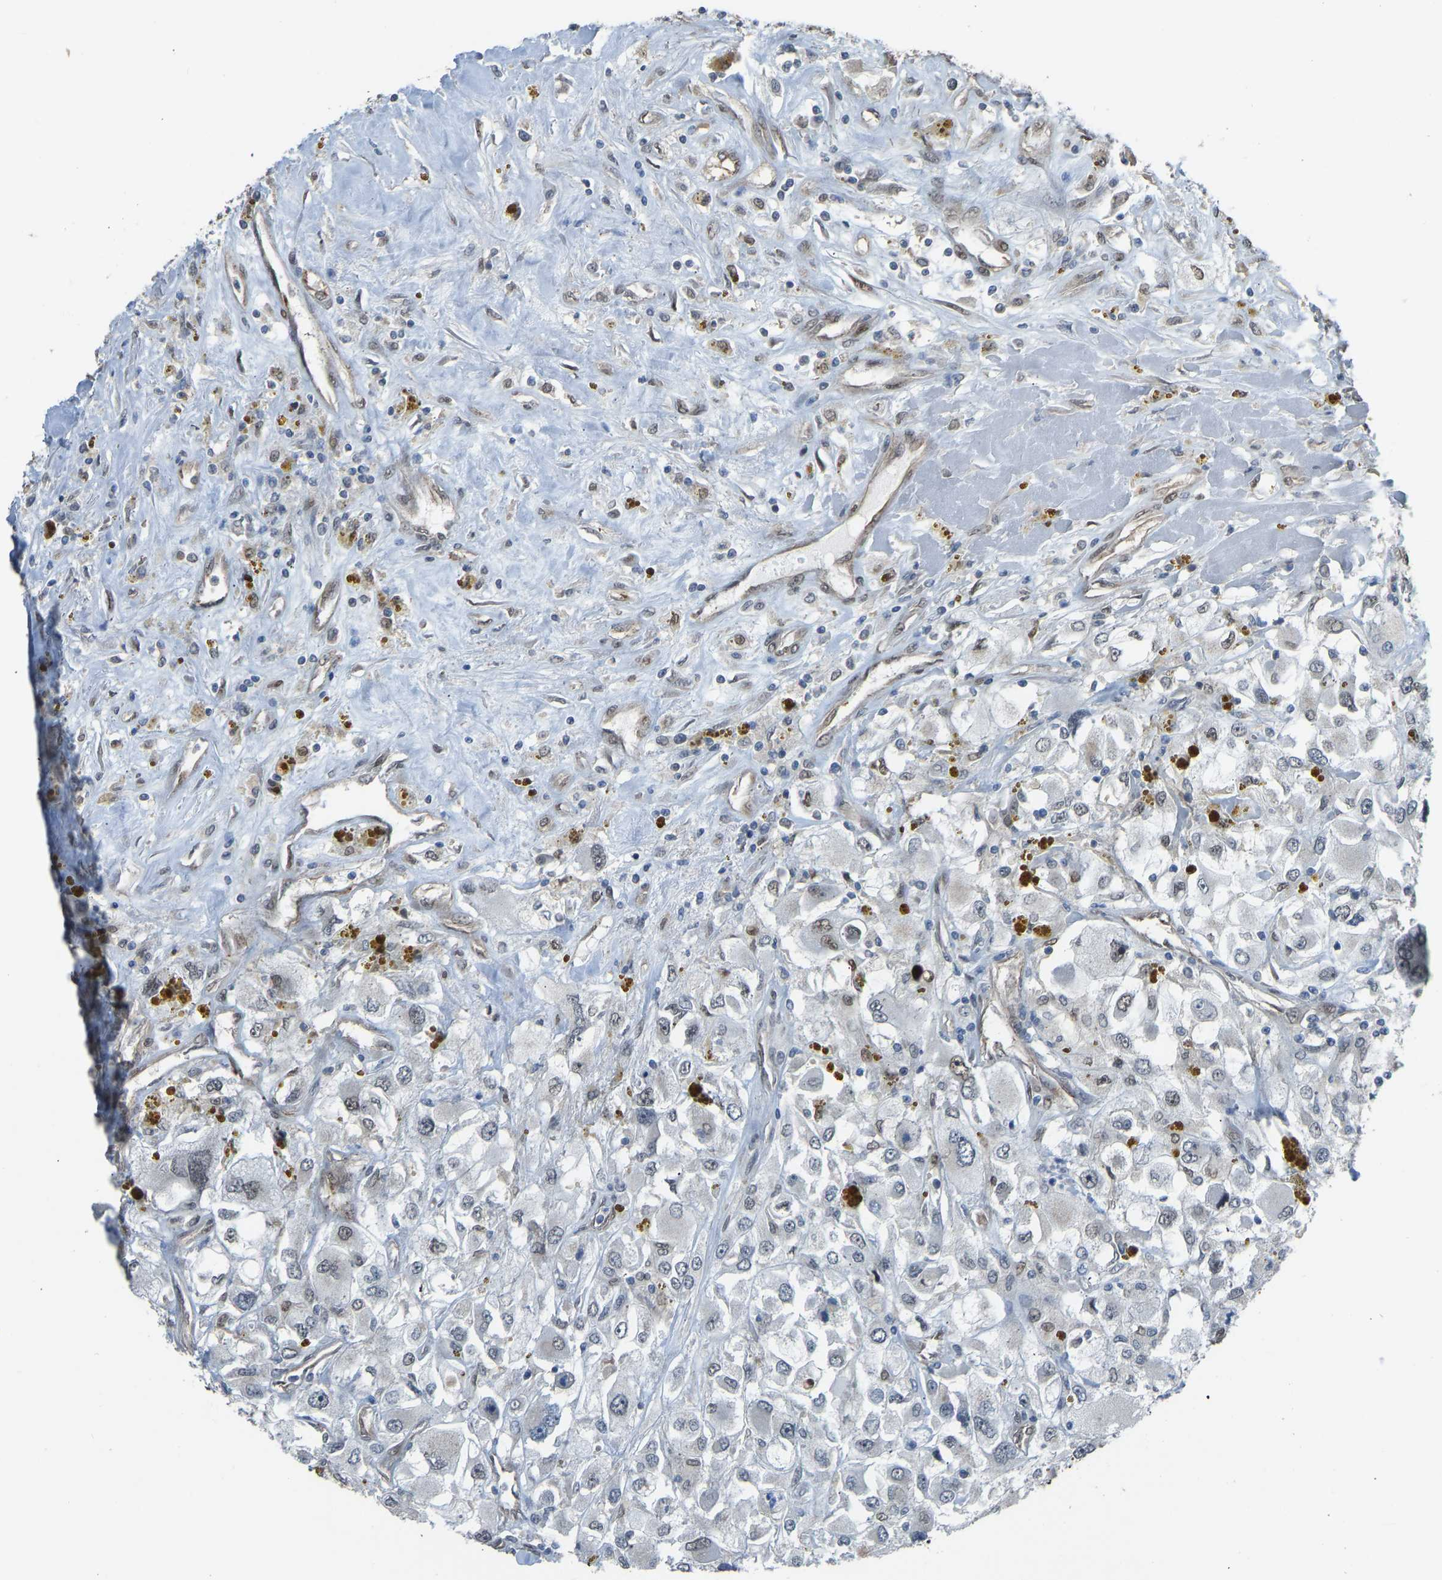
{"staining": {"intensity": "weak", "quantity": "<25%", "location": "nuclear"}, "tissue": "renal cancer", "cell_type": "Tumor cells", "image_type": "cancer", "snomed": [{"axis": "morphology", "description": "Adenocarcinoma, NOS"}, {"axis": "topography", "description": "Kidney"}], "caption": "Adenocarcinoma (renal) was stained to show a protein in brown. There is no significant positivity in tumor cells. (DAB IHC, high magnification).", "gene": "KPNA6", "patient": {"sex": "female", "age": 52}}